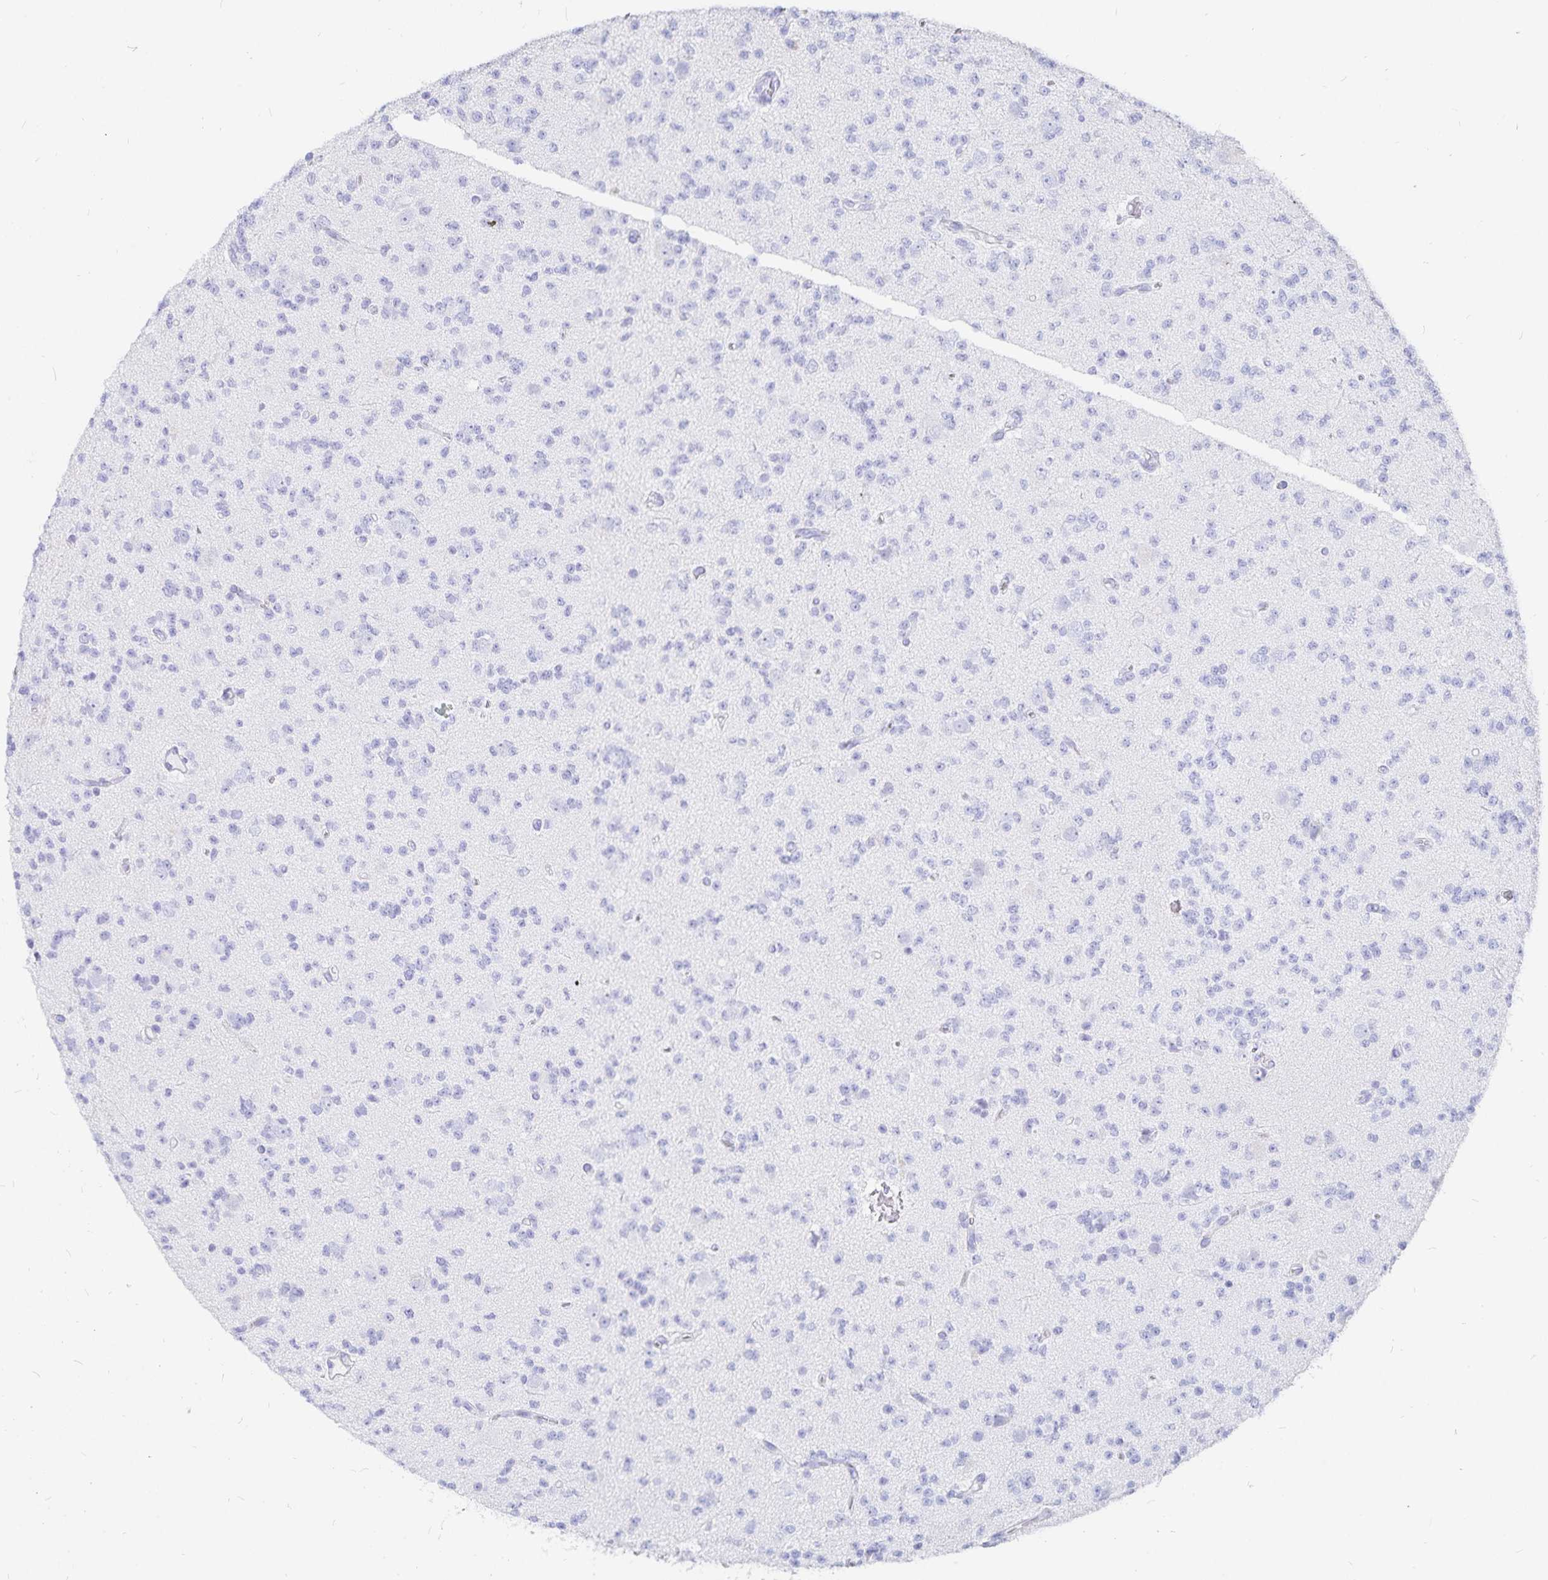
{"staining": {"intensity": "negative", "quantity": "none", "location": "none"}, "tissue": "glioma", "cell_type": "Tumor cells", "image_type": "cancer", "snomed": [{"axis": "morphology", "description": "Glioma, malignant, High grade"}, {"axis": "topography", "description": "Brain"}], "caption": "Tumor cells show no significant protein staining in glioma.", "gene": "INSL5", "patient": {"sex": "male", "age": 36}}